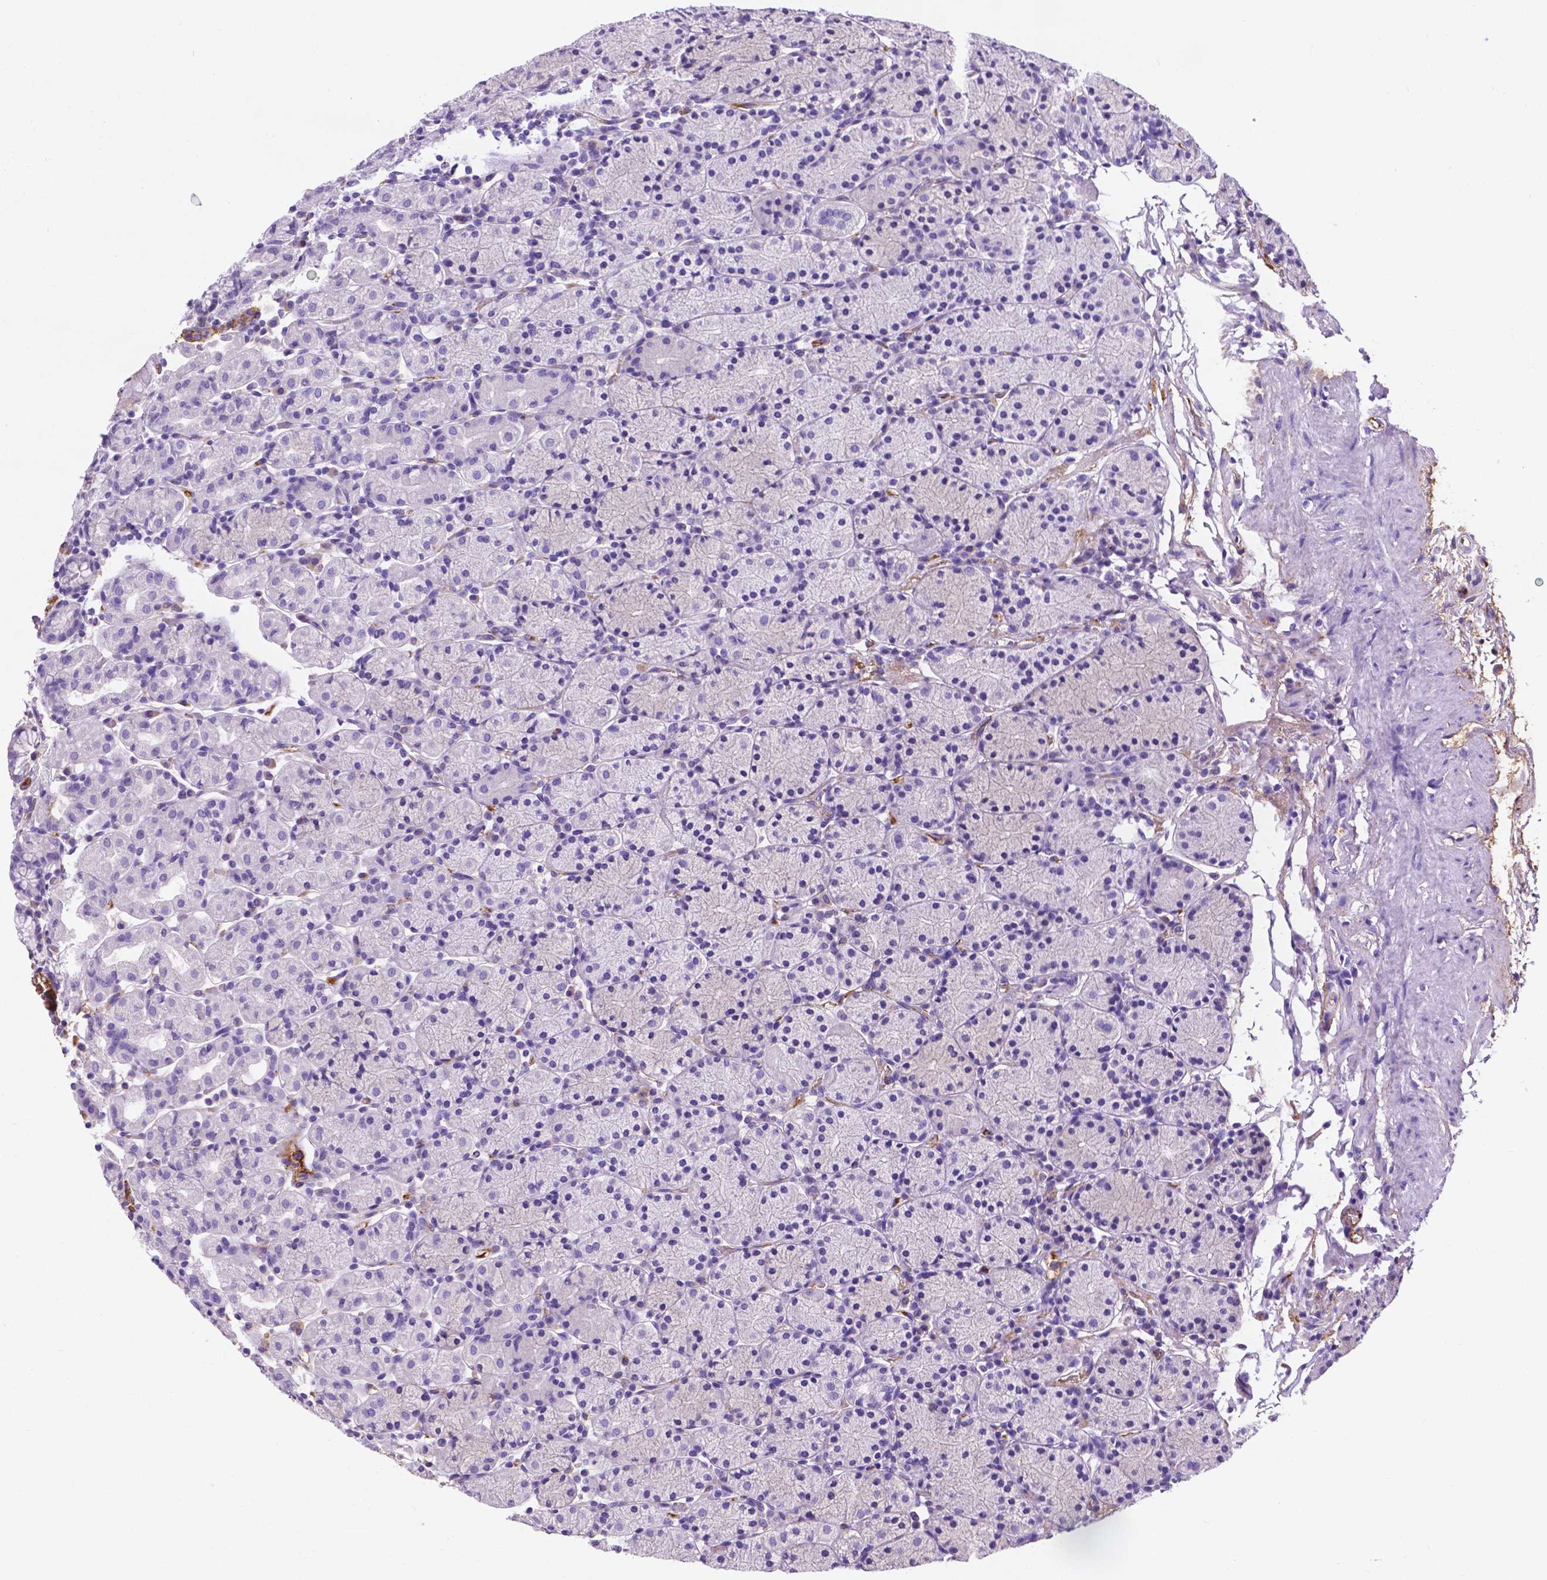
{"staining": {"intensity": "negative", "quantity": "none", "location": "none"}, "tissue": "stomach", "cell_type": "Glandular cells", "image_type": "normal", "snomed": [{"axis": "morphology", "description": "Normal tissue, NOS"}, {"axis": "topography", "description": "Stomach, upper"}, {"axis": "topography", "description": "Stomach"}], "caption": "This is an IHC histopathology image of benign stomach. There is no staining in glandular cells.", "gene": "APOE", "patient": {"sex": "male", "age": 62}}